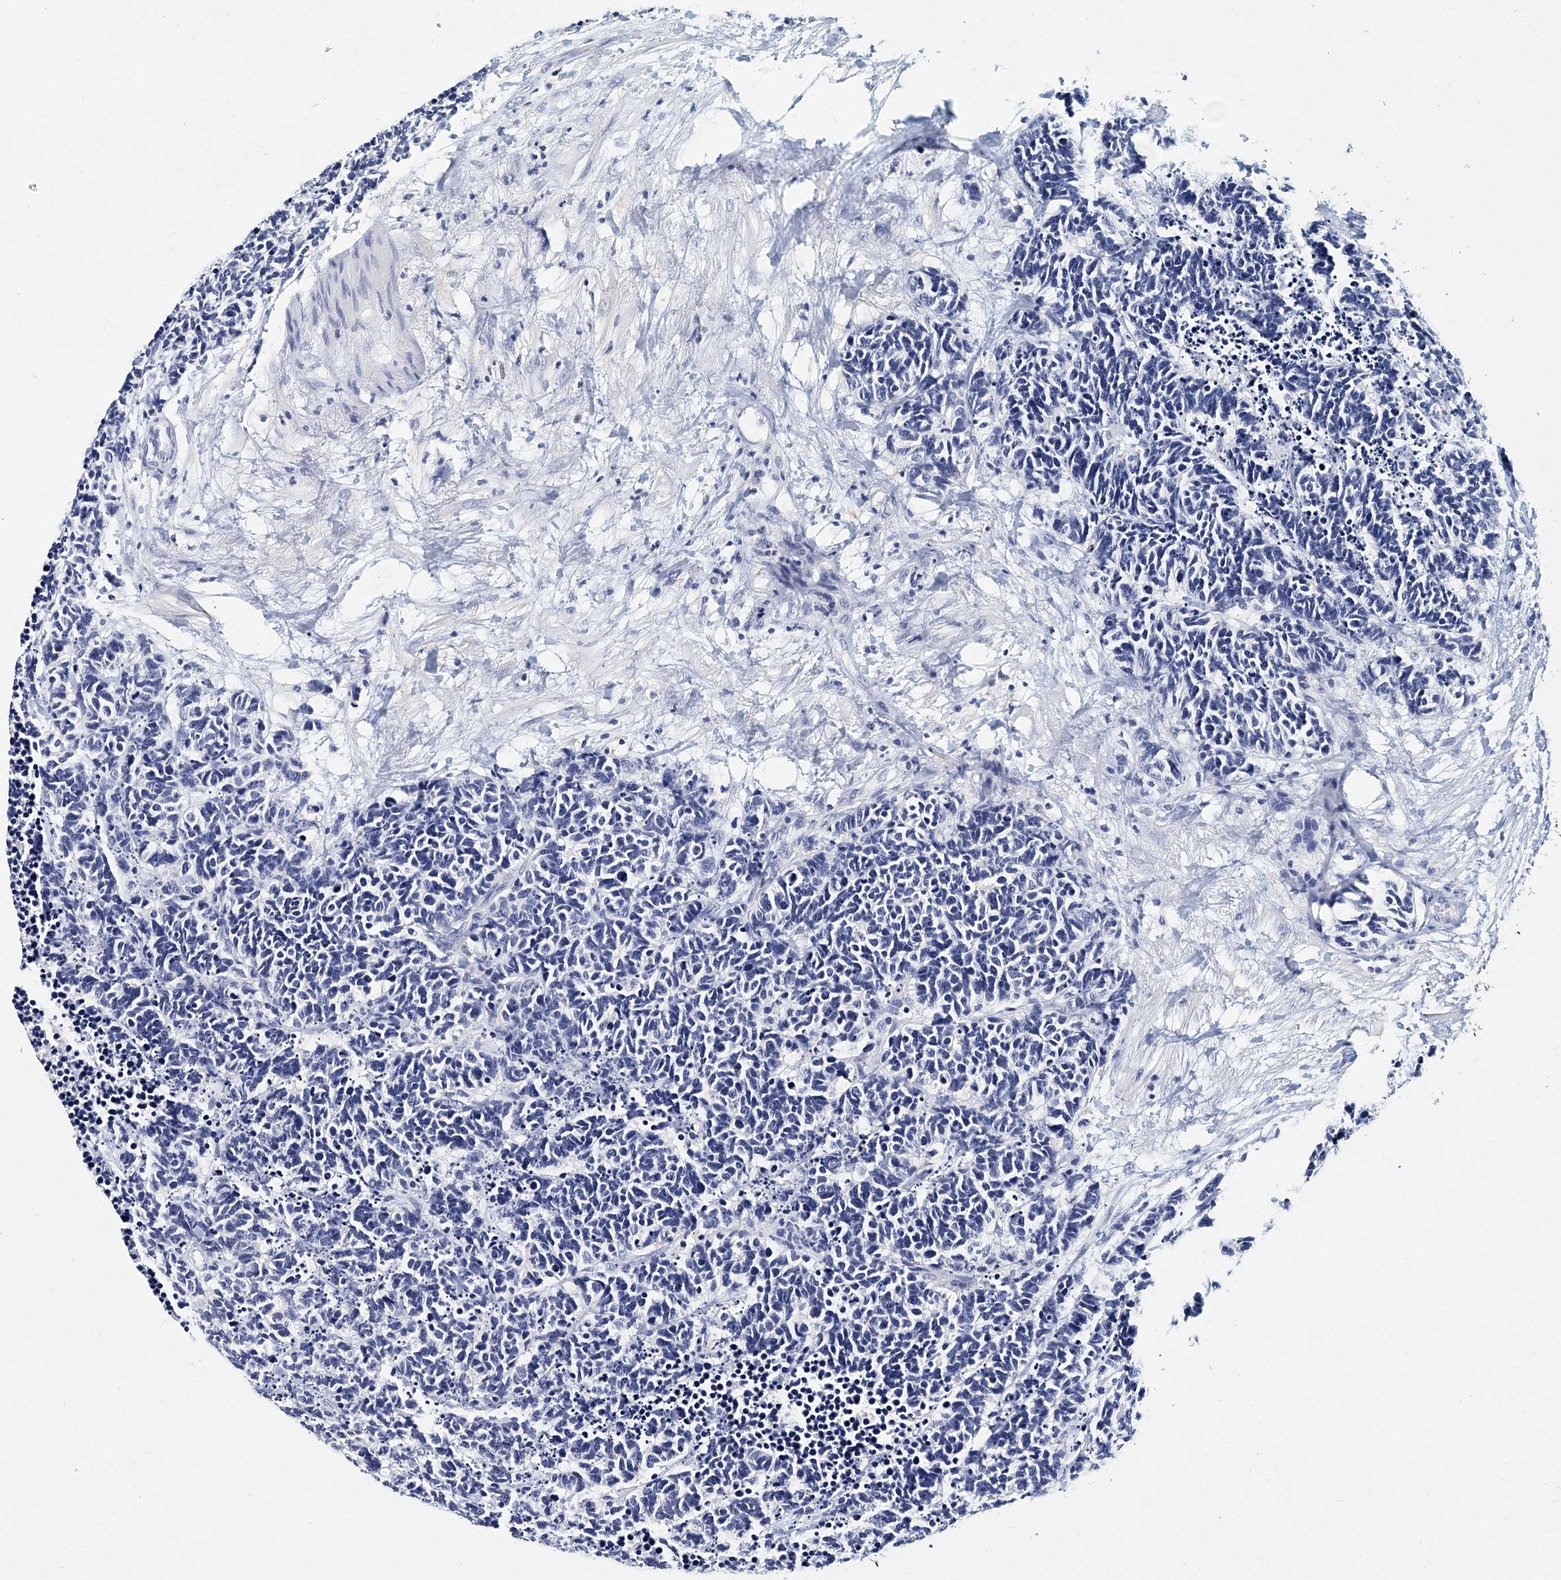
{"staining": {"intensity": "negative", "quantity": "none", "location": "none"}, "tissue": "carcinoid", "cell_type": "Tumor cells", "image_type": "cancer", "snomed": [{"axis": "morphology", "description": "Carcinoma, NOS"}, {"axis": "morphology", "description": "Carcinoid, malignant, NOS"}, {"axis": "topography", "description": "Urinary bladder"}], "caption": "Tumor cells show no significant expression in carcinoid (malignant).", "gene": "ITGA2B", "patient": {"sex": "male", "age": 57}}